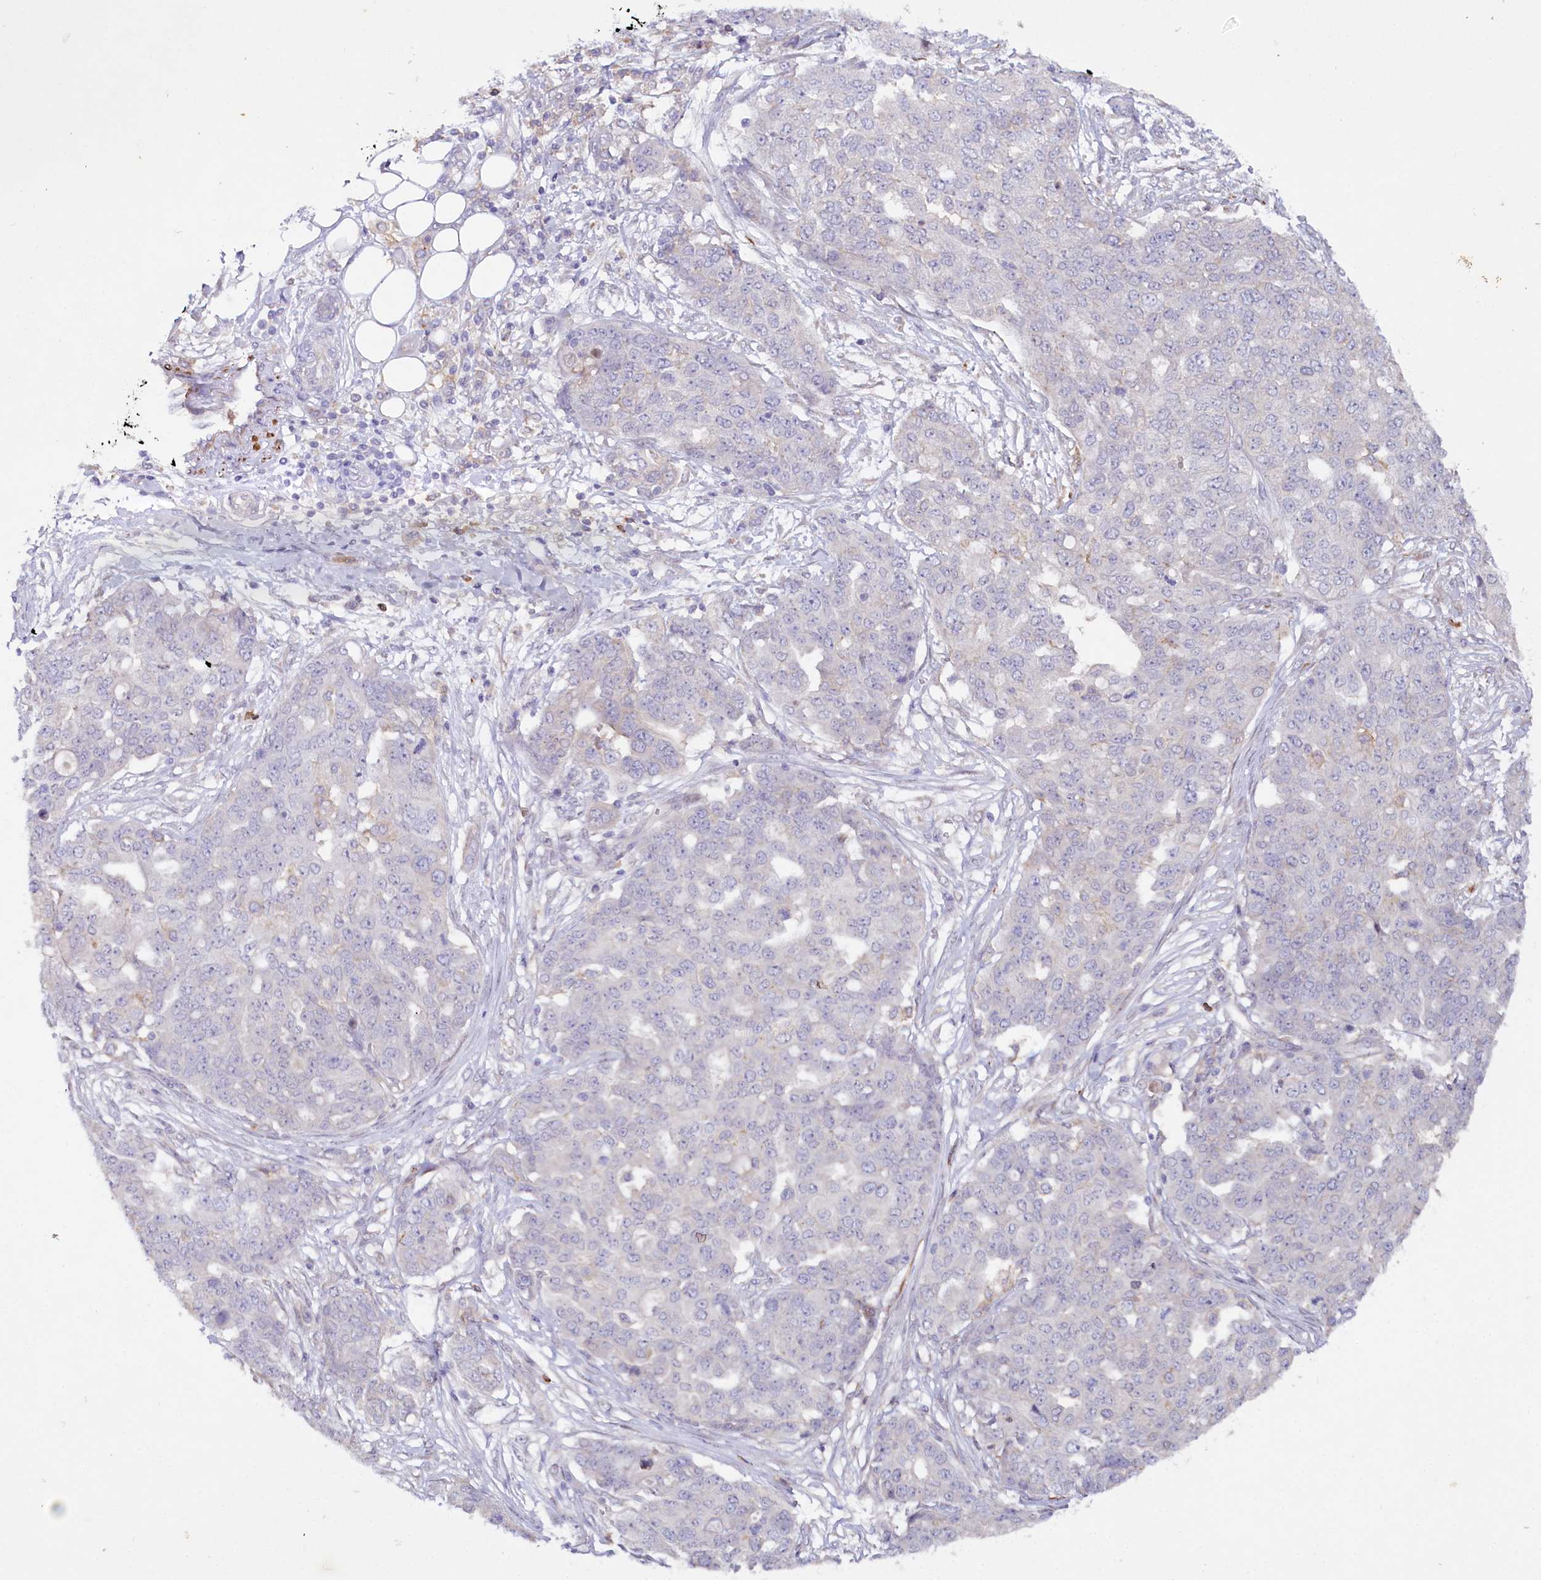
{"staining": {"intensity": "negative", "quantity": "none", "location": "none"}, "tissue": "ovarian cancer", "cell_type": "Tumor cells", "image_type": "cancer", "snomed": [{"axis": "morphology", "description": "Cystadenocarcinoma, serous, NOS"}, {"axis": "topography", "description": "Soft tissue"}, {"axis": "topography", "description": "Ovary"}], "caption": "This photomicrograph is of ovarian serous cystadenocarcinoma stained with immunohistochemistry to label a protein in brown with the nuclei are counter-stained blue. There is no positivity in tumor cells. (Brightfield microscopy of DAB (3,3'-diaminobenzidine) IHC at high magnification).", "gene": "ALDH3B1", "patient": {"sex": "female", "age": 57}}